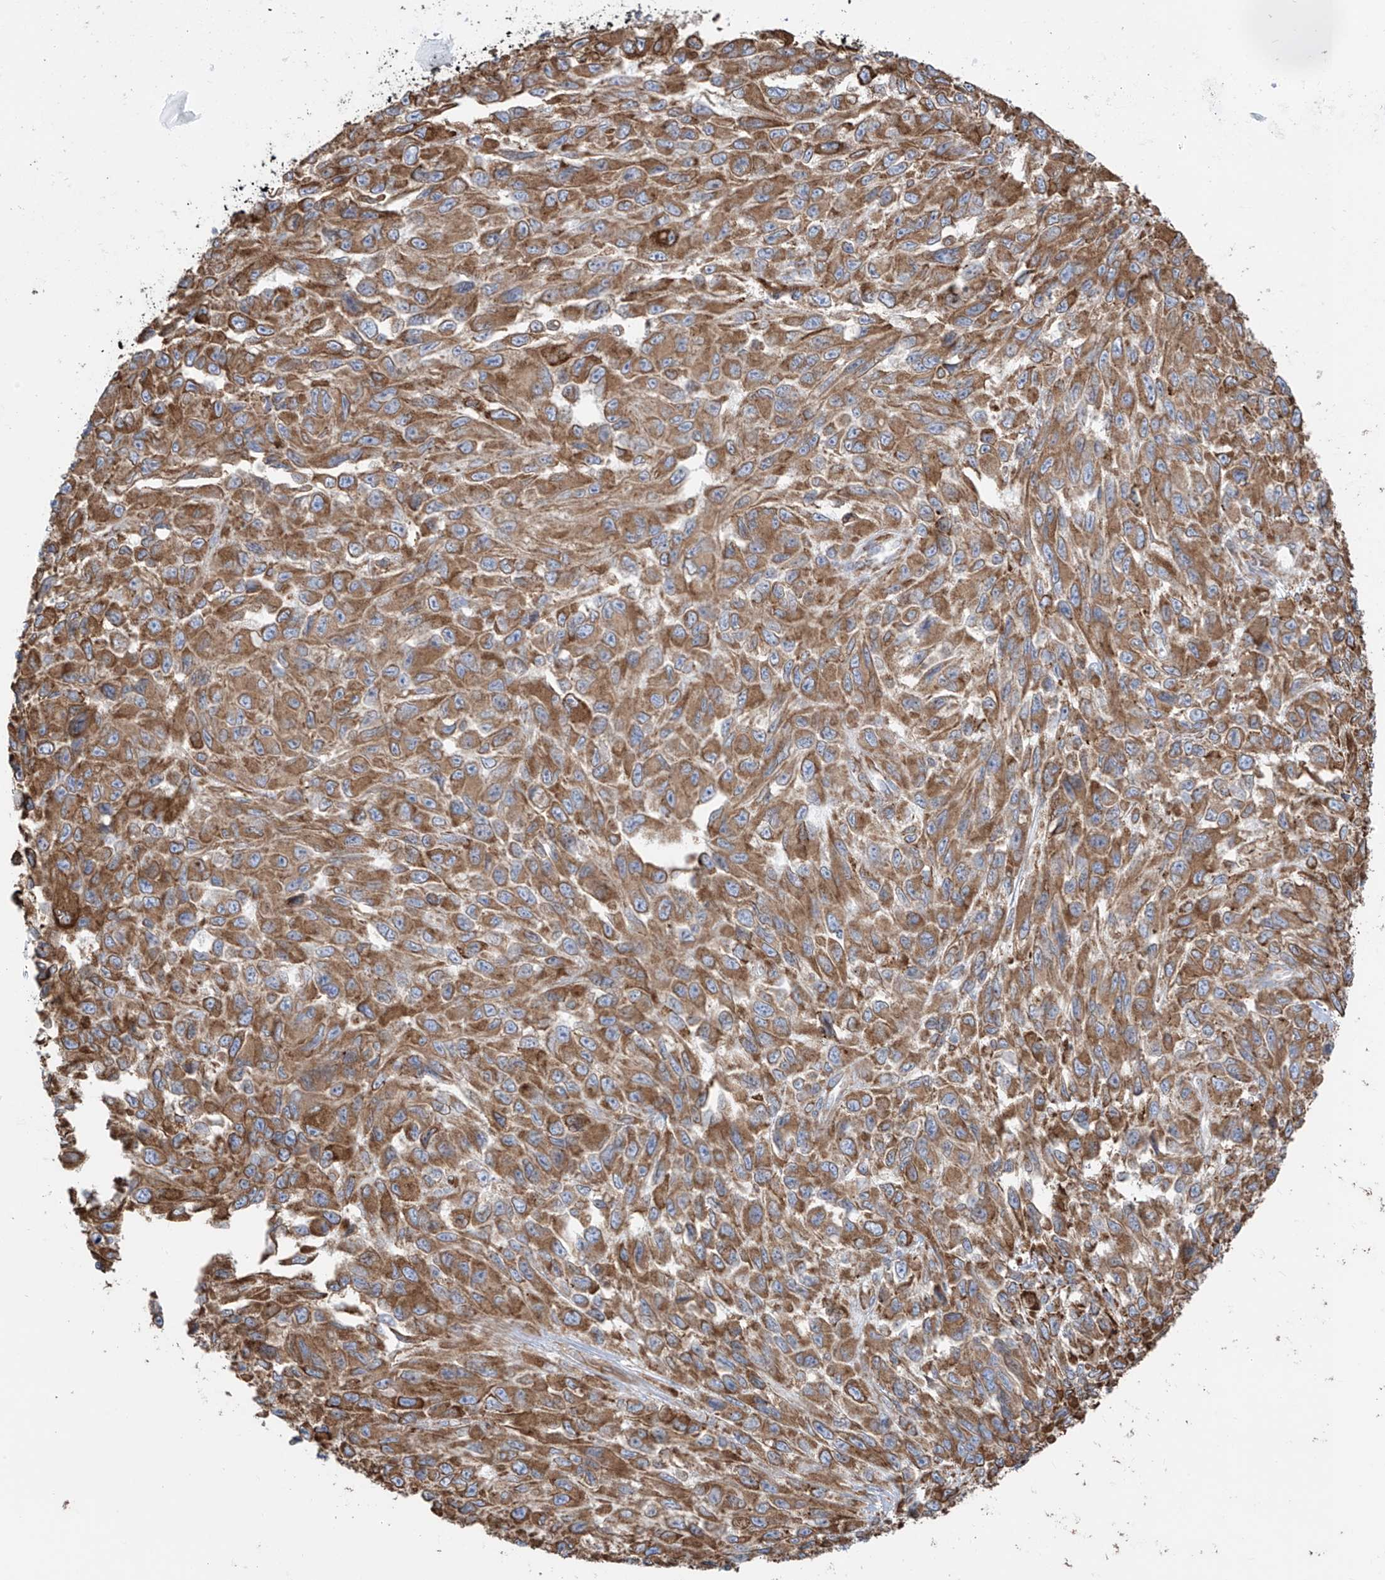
{"staining": {"intensity": "moderate", "quantity": ">75%", "location": "cytoplasmic/membranous"}, "tissue": "melanoma", "cell_type": "Tumor cells", "image_type": "cancer", "snomed": [{"axis": "morphology", "description": "Malignant melanoma, NOS"}, {"axis": "topography", "description": "Skin"}], "caption": "IHC (DAB (3,3'-diaminobenzidine)) staining of human malignant melanoma displays moderate cytoplasmic/membranous protein expression in approximately >75% of tumor cells. The protein is shown in brown color, while the nuclei are stained blue.", "gene": "ZNF354C", "patient": {"sex": "female", "age": 96}}